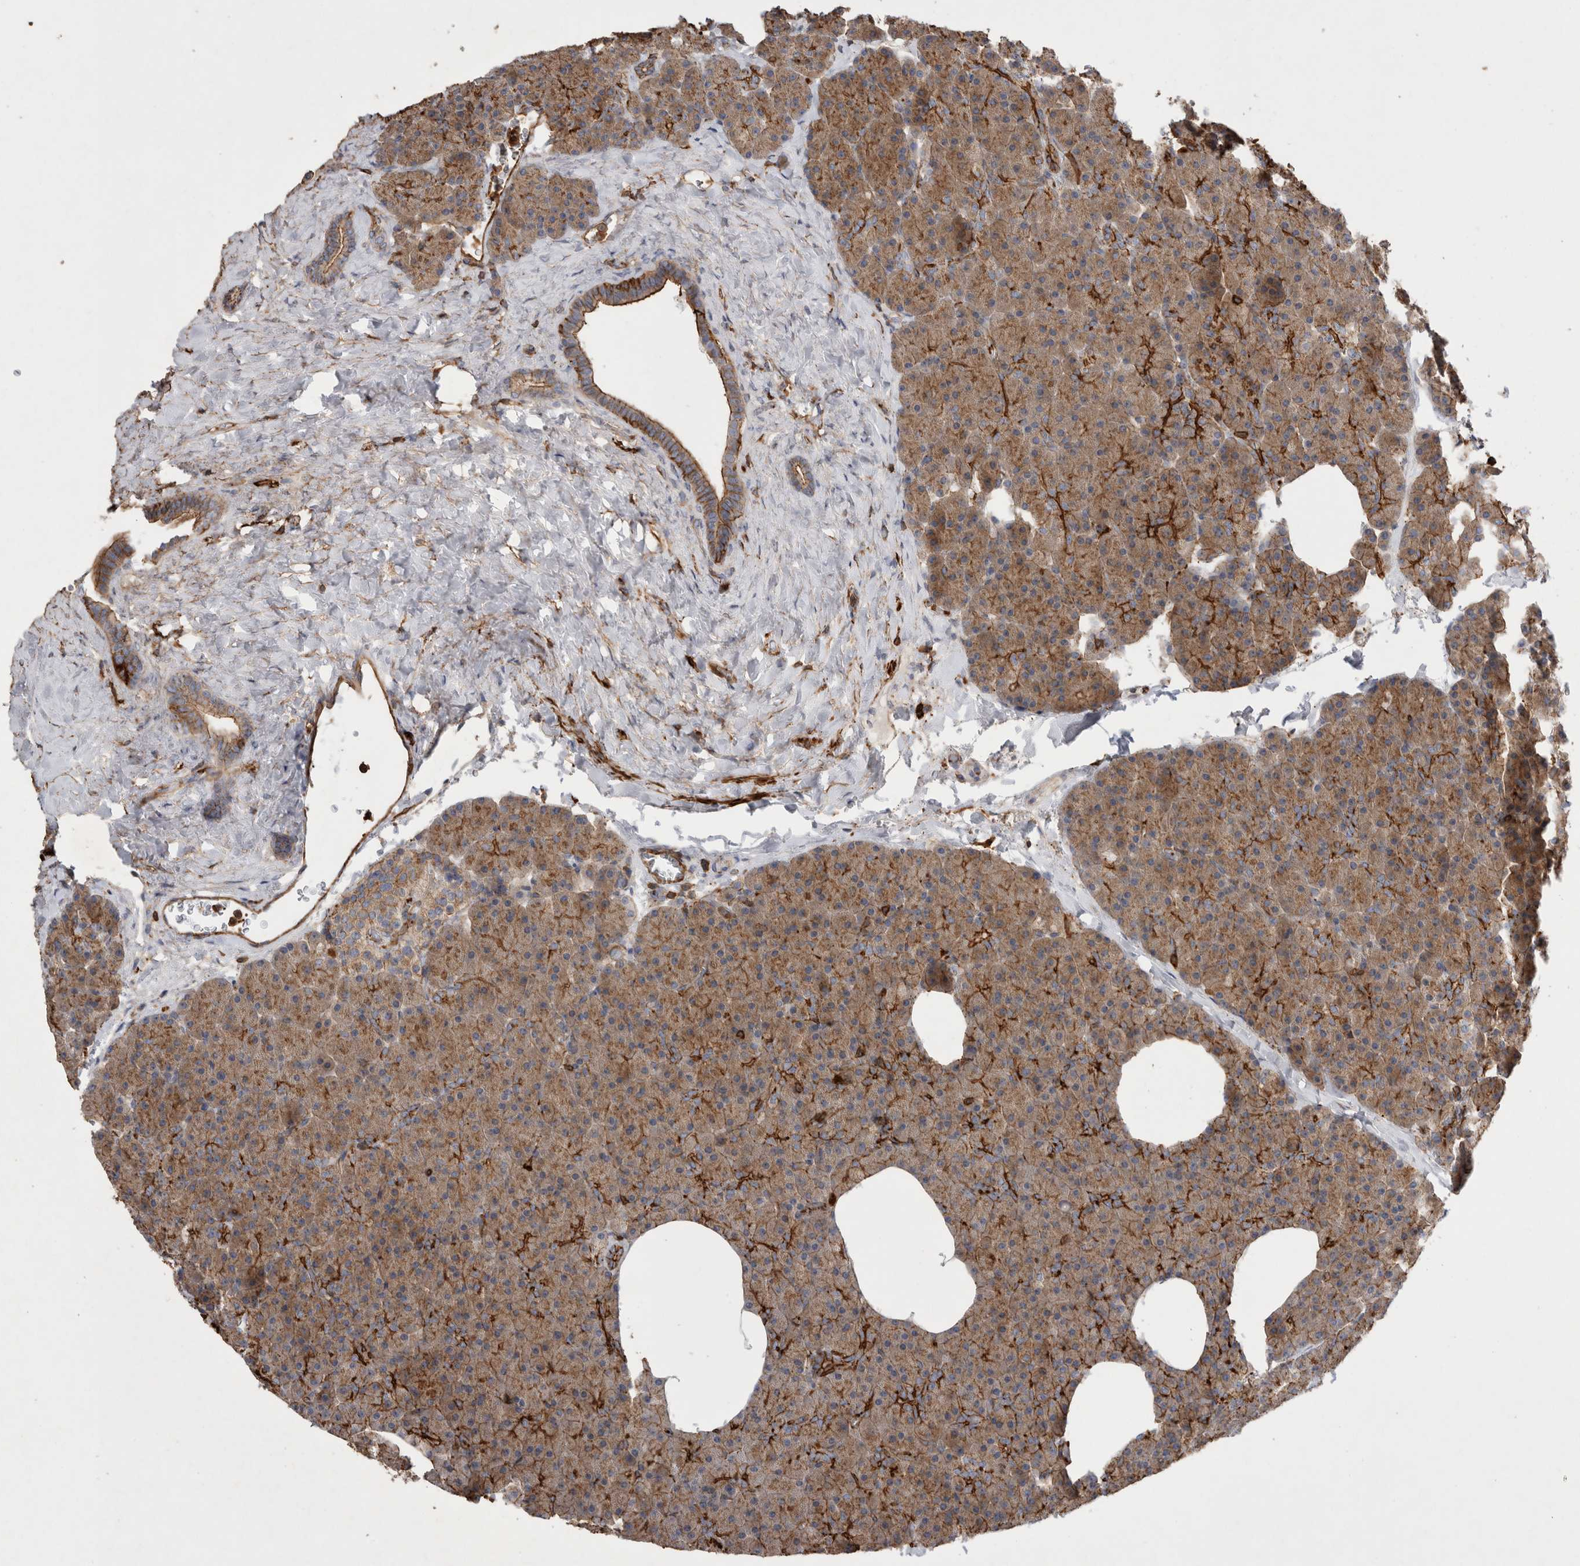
{"staining": {"intensity": "strong", "quantity": ">75%", "location": "cytoplasmic/membranous"}, "tissue": "pancreas", "cell_type": "Exocrine glandular cells", "image_type": "normal", "snomed": [{"axis": "morphology", "description": "Normal tissue, NOS"}, {"axis": "morphology", "description": "Carcinoid, malignant, NOS"}, {"axis": "topography", "description": "Pancreas"}], "caption": "Protein staining by immunohistochemistry (IHC) shows strong cytoplasmic/membranous staining in approximately >75% of exocrine glandular cells in unremarkable pancreas.", "gene": "GPER1", "patient": {"sex": "female", "age": 35}}